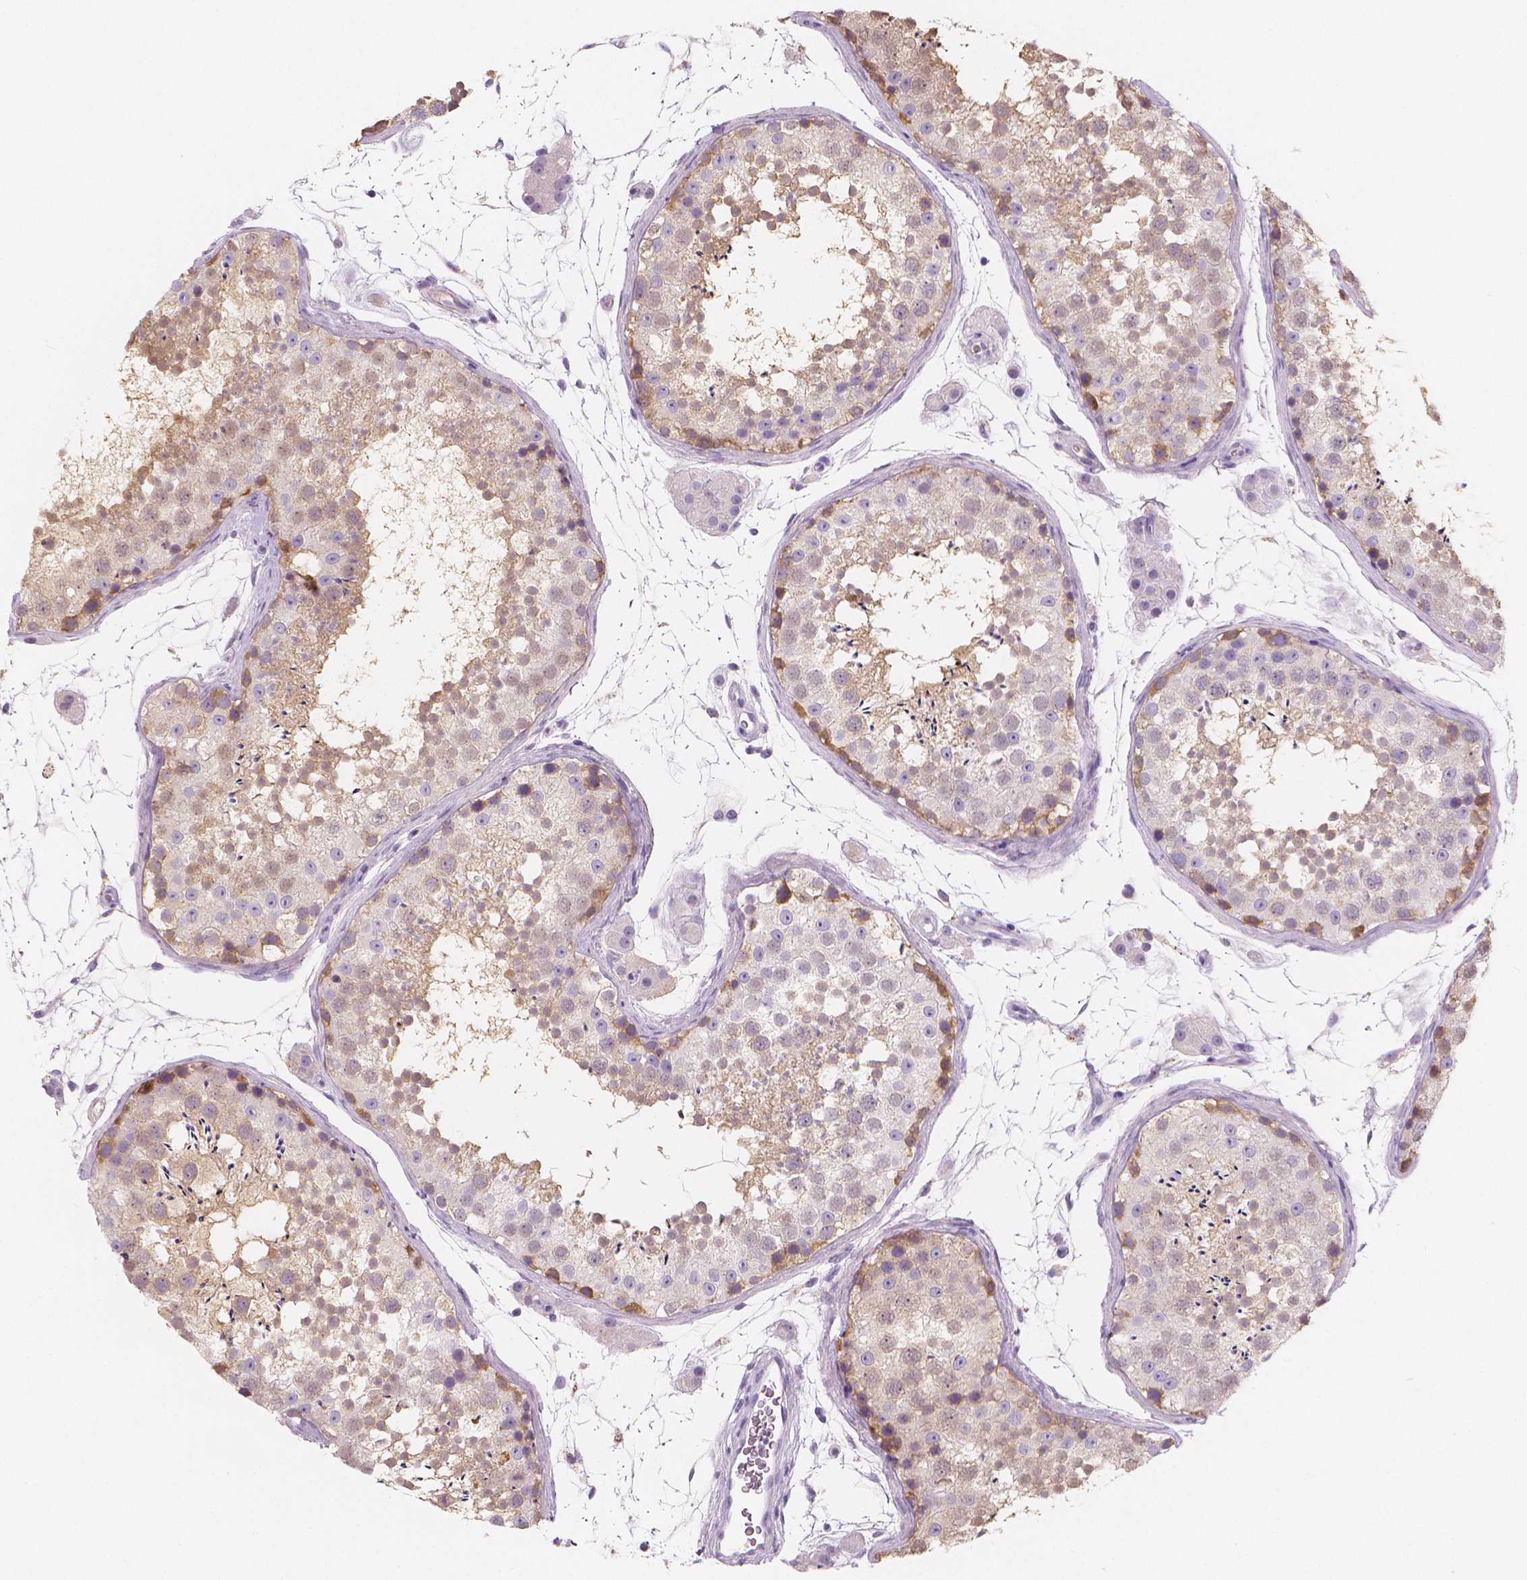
{"staining": {"intensity": "negative", "quantity": "none", "location": "none"}, "tissue": "testis", "cell_type": "Cells in seminiferous ducts", "image_type": "normal", "snomed": [{"axis": "morphology", "description": "Normal tissue, NOS"}, {"axis": "topography", "description": "Testis"}], "caption": "Testis stained for a protein using immunohistochemistry (IHC) exhibits no expression cells in seminiferous ducts.", "gene": "APOA4", "patient": {"sex": "male", "age": 41}}